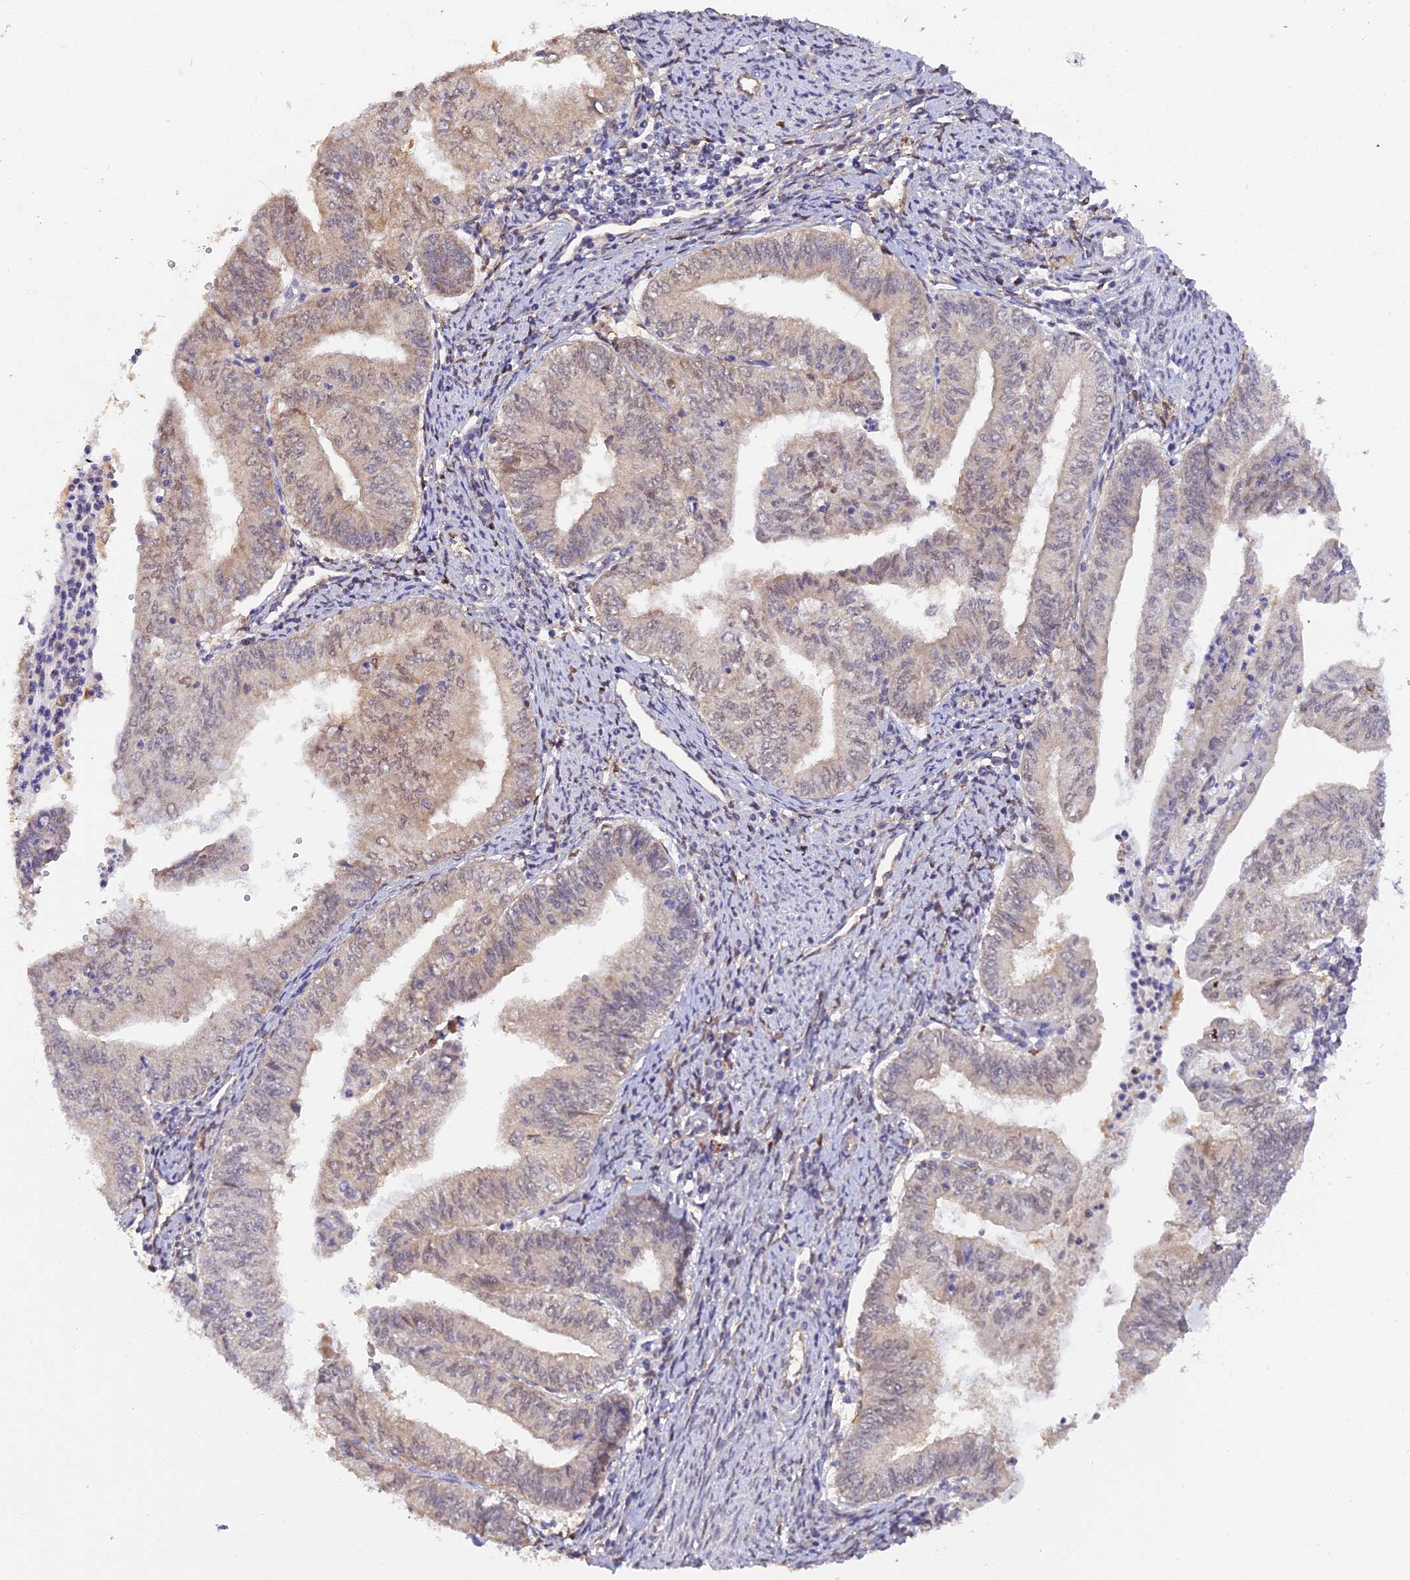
{"staining": {"intensity": "weak", "quantity": "<25%", "location": "nuclear"}, "tissue": "endometrial cancer", "cell_type": "Tumor cells", "image_type": "cancer", "snomed": [{"axis": "morphology", "description": "Adenocarcinoma, NOS"}, {"axis": "topography", "description": "Endometrium"}], "caption": "Image shows no significant protein positivity in tumor cells of endometrial adenocarcinoma. The staining is performed using DAB brown chromogen with nuclei counter-stained in using hematoxylin.", "gene": "MNS1", "patient": {"sex": "female", "age": 66}}